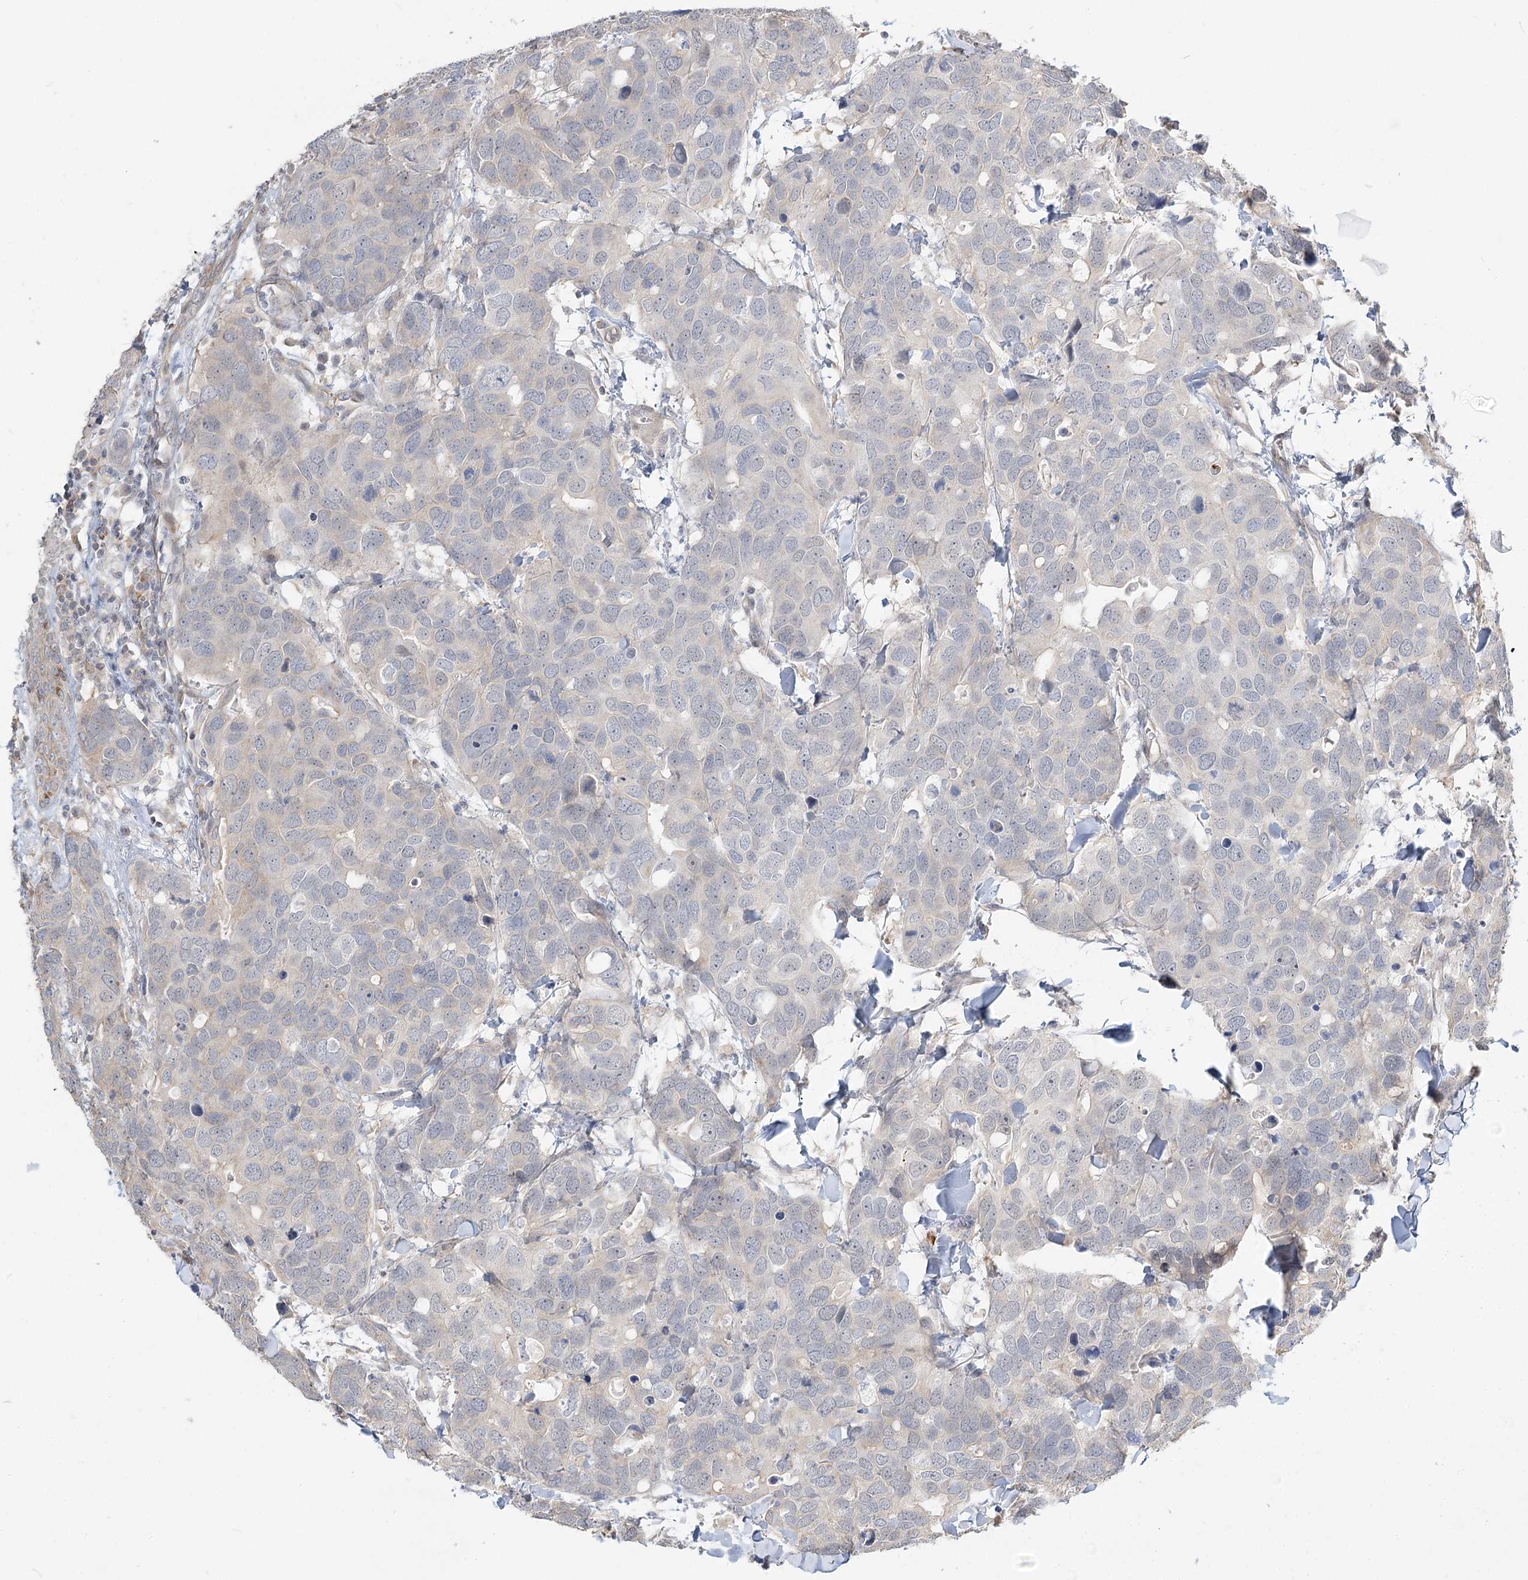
{"staining": {"intensity": "negative", "quantity": "none", "location": "none"}, "tissue": "breast cancer", "cell_type": "Tumor cells", "image_type": "cancer", "snomed": [{"axis": "morphology", "description": "Duct carcinoma"}, {"axis": "topography", "description": "Breast"}], "caption": "Immunohistochemistry (IHC) image of neoplastic tissue: breast cancer (invasive ductal carcinoma) stained with DAB shows no significant protein positivity in tumor cells.", "gene": "GUCY2C", "patient": {"sex": "female", "age": 83}}